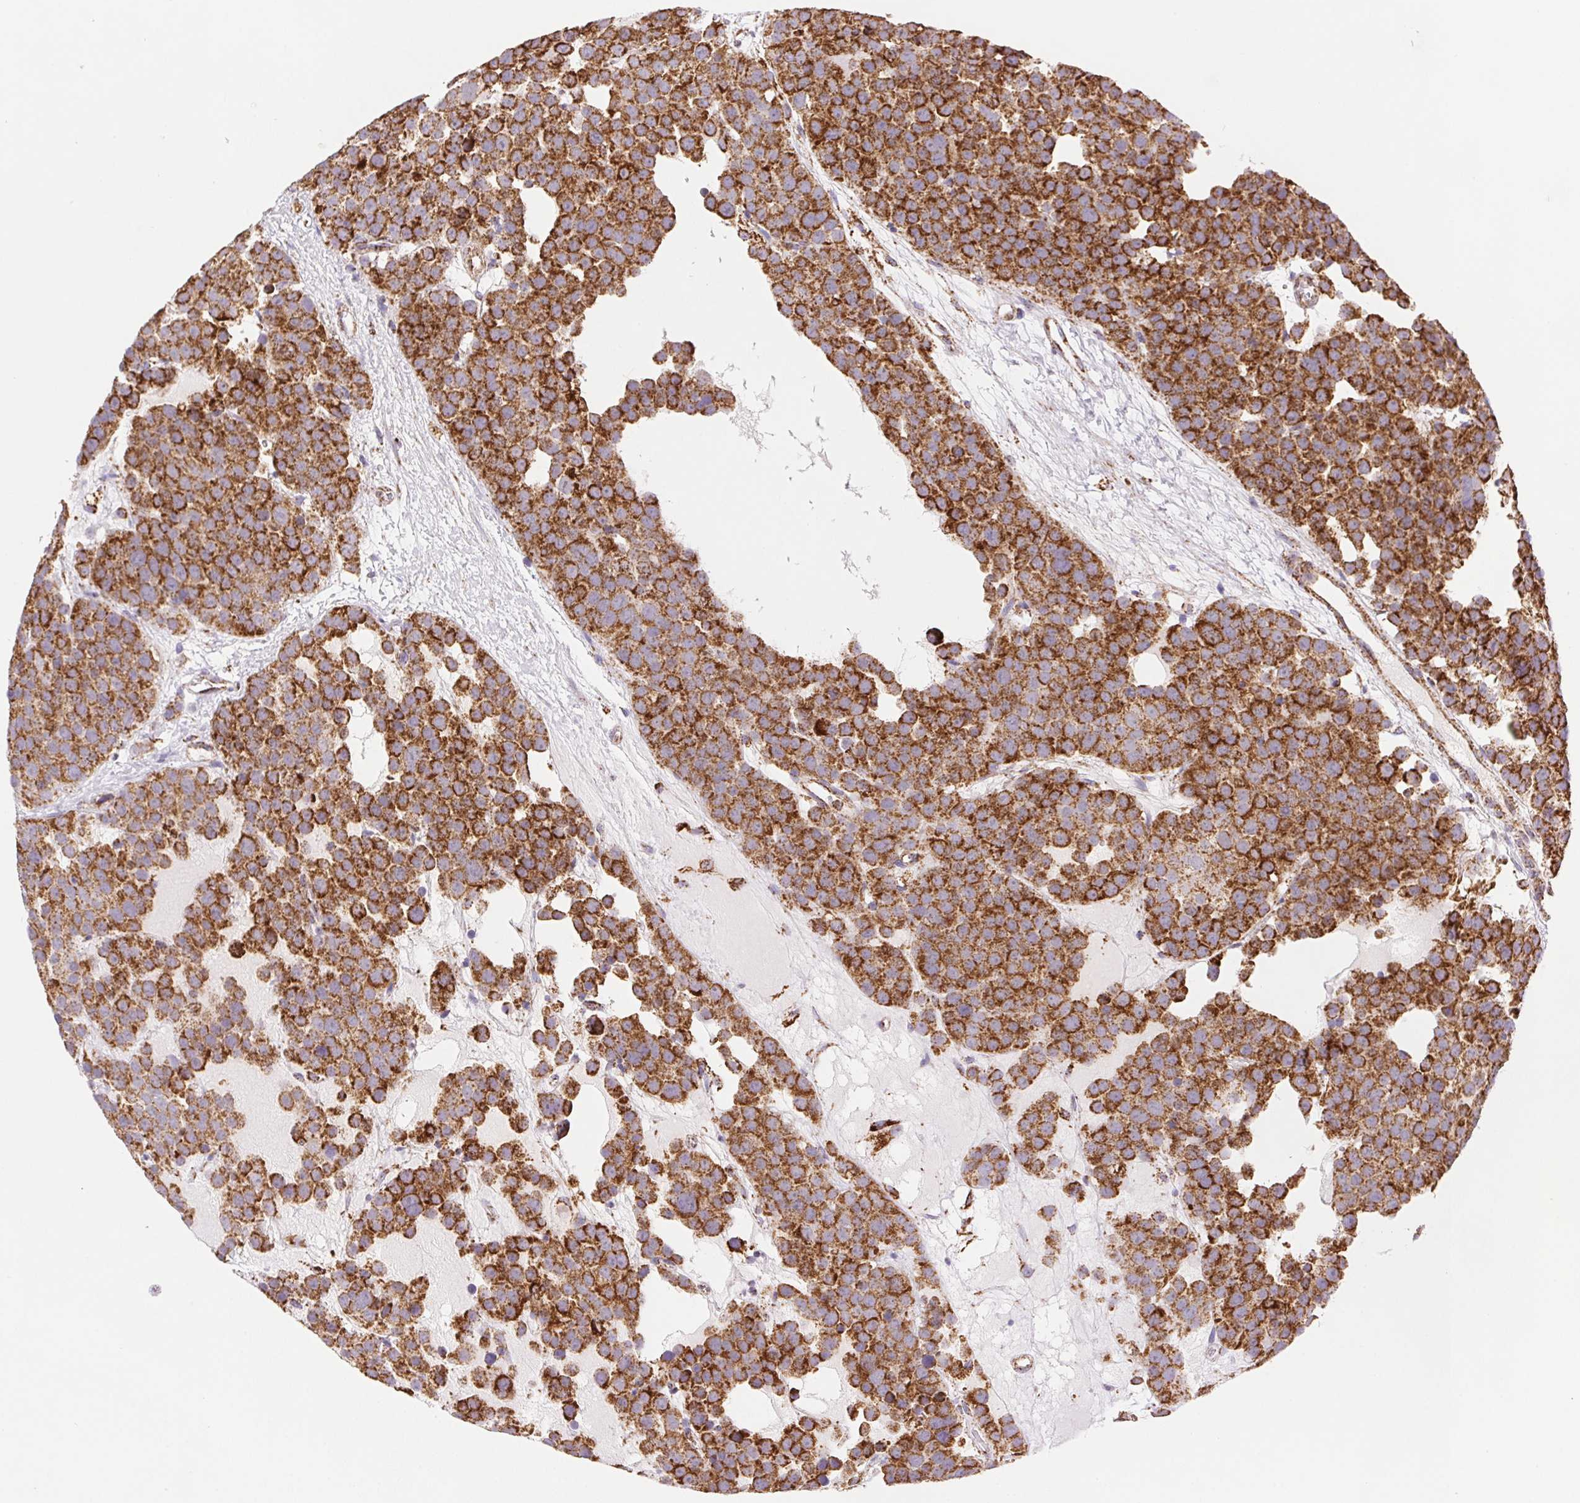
{"staining": {"intensity": "strong", "quantity": ">75%", "location": "cytoplasmic/membranous"}, "tissue": "testis cancer", "cell_type": "Tumor cells", "image_type": "cancer", "snomed": [{"axis": "morphology", "description": "Seminoma, NOS"}, {"axis": "topography", "description": "Testis"}], "caption": "Strong cytoplasmic/membranous positivity is identified in approximately >75% of tumor cells in testis seminoma. (Brightfield microscopy of DAB IHC at high magnification).", "gene": "NIPSNAP2", "patient": {"sex": "male", "age": 71}}